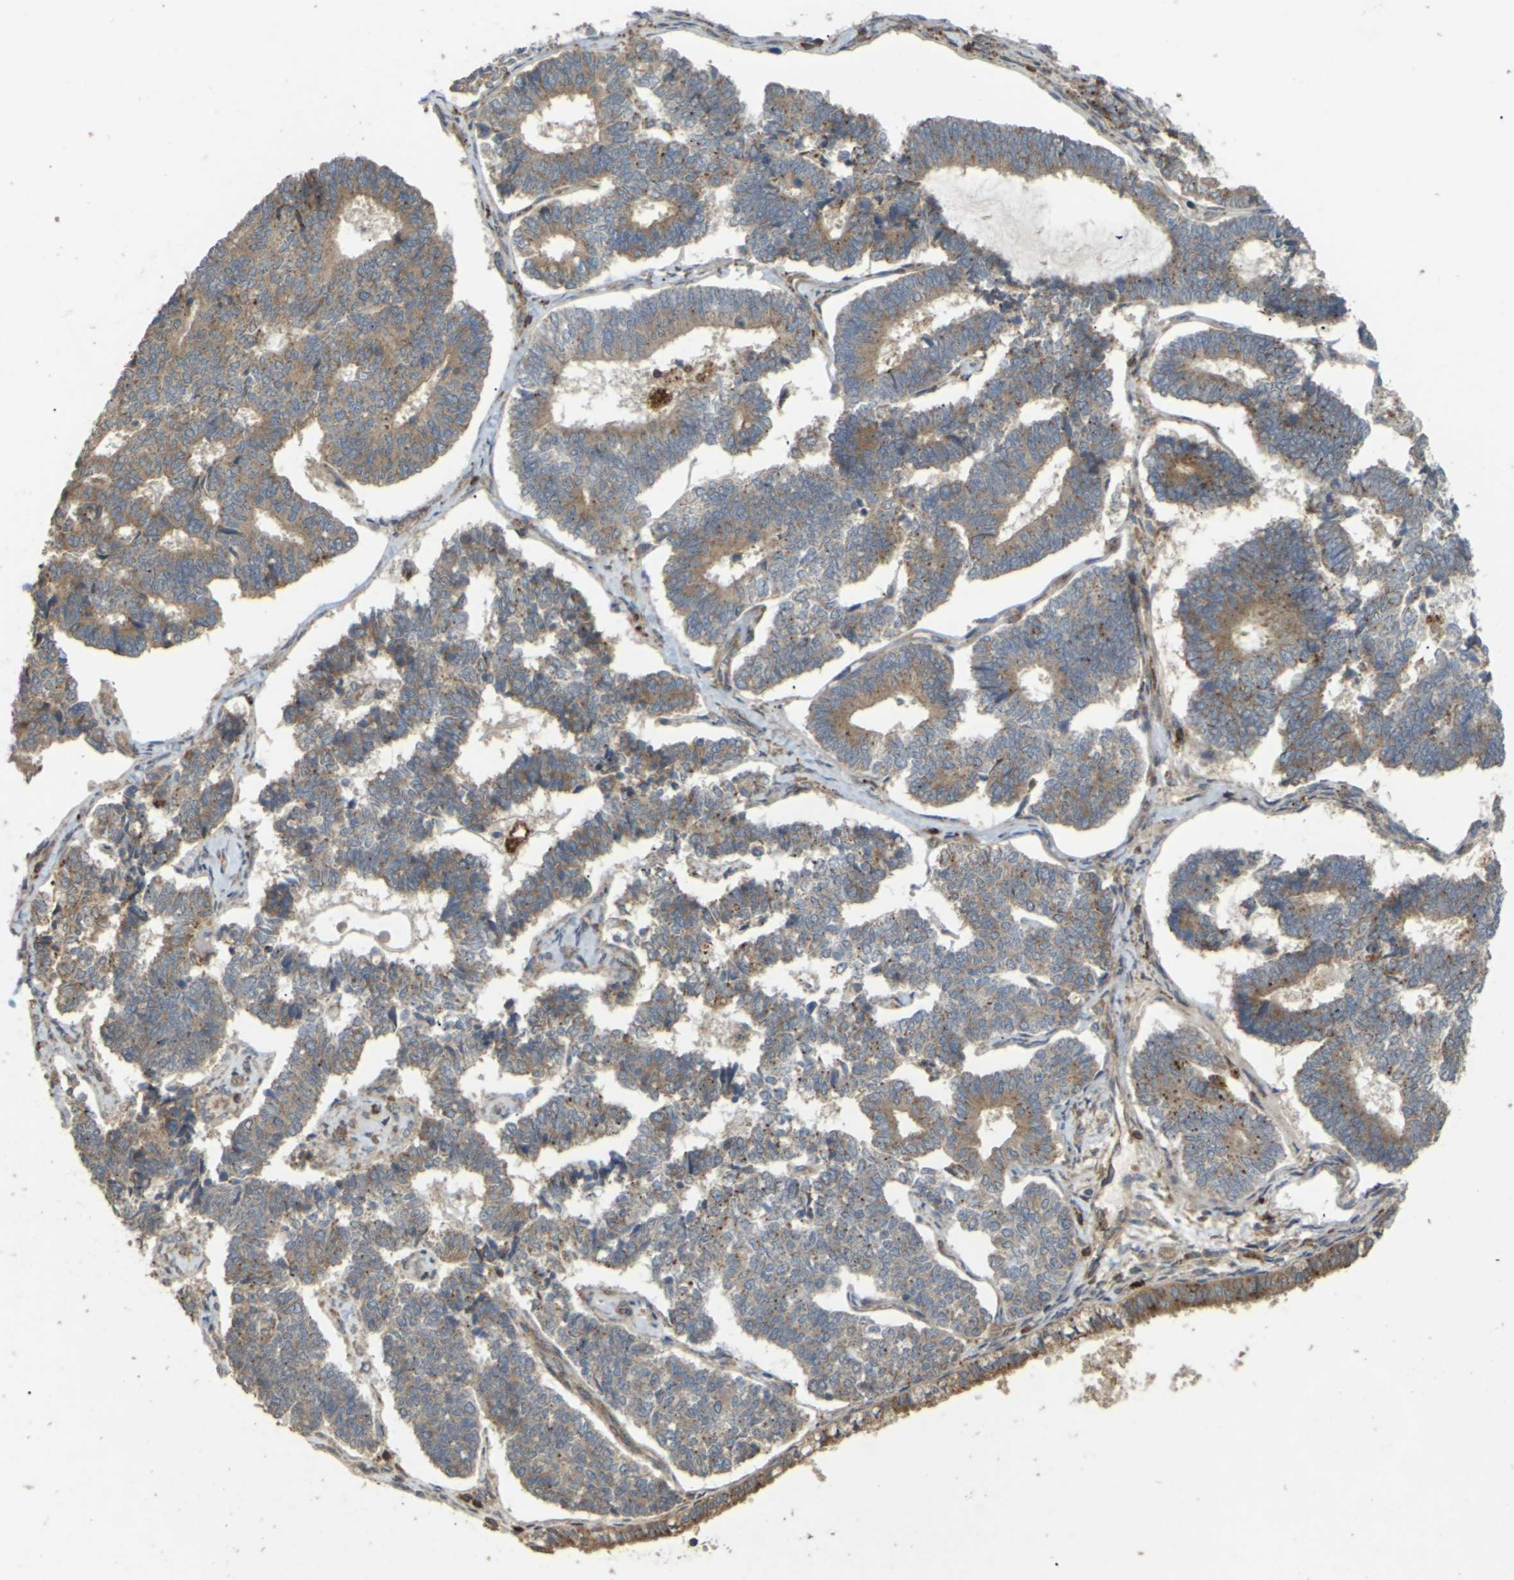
{"staining": {"intensity": "moderate", "quantity": "25%-75%", "location": "cytoplasmic/membranous"}, "tissue": "endometrial cancer", "cell_type": "Tumor cells", "image_type": "cancer", "snomed": [{"axis": "morphology", "description": "Adenocarcinoma, NOS"}, {"axis": "topography", "description": "Endometrium"}], "caption": "About 25%-75% of tumor cells in human endometrial adenocarcinoma reveal moderate cytoplasmic/membranous protein positivity as visualized by brown immunohistochemical staining.", "gene": "KSR1", "patient": {"sex": "female", "age": 70}}